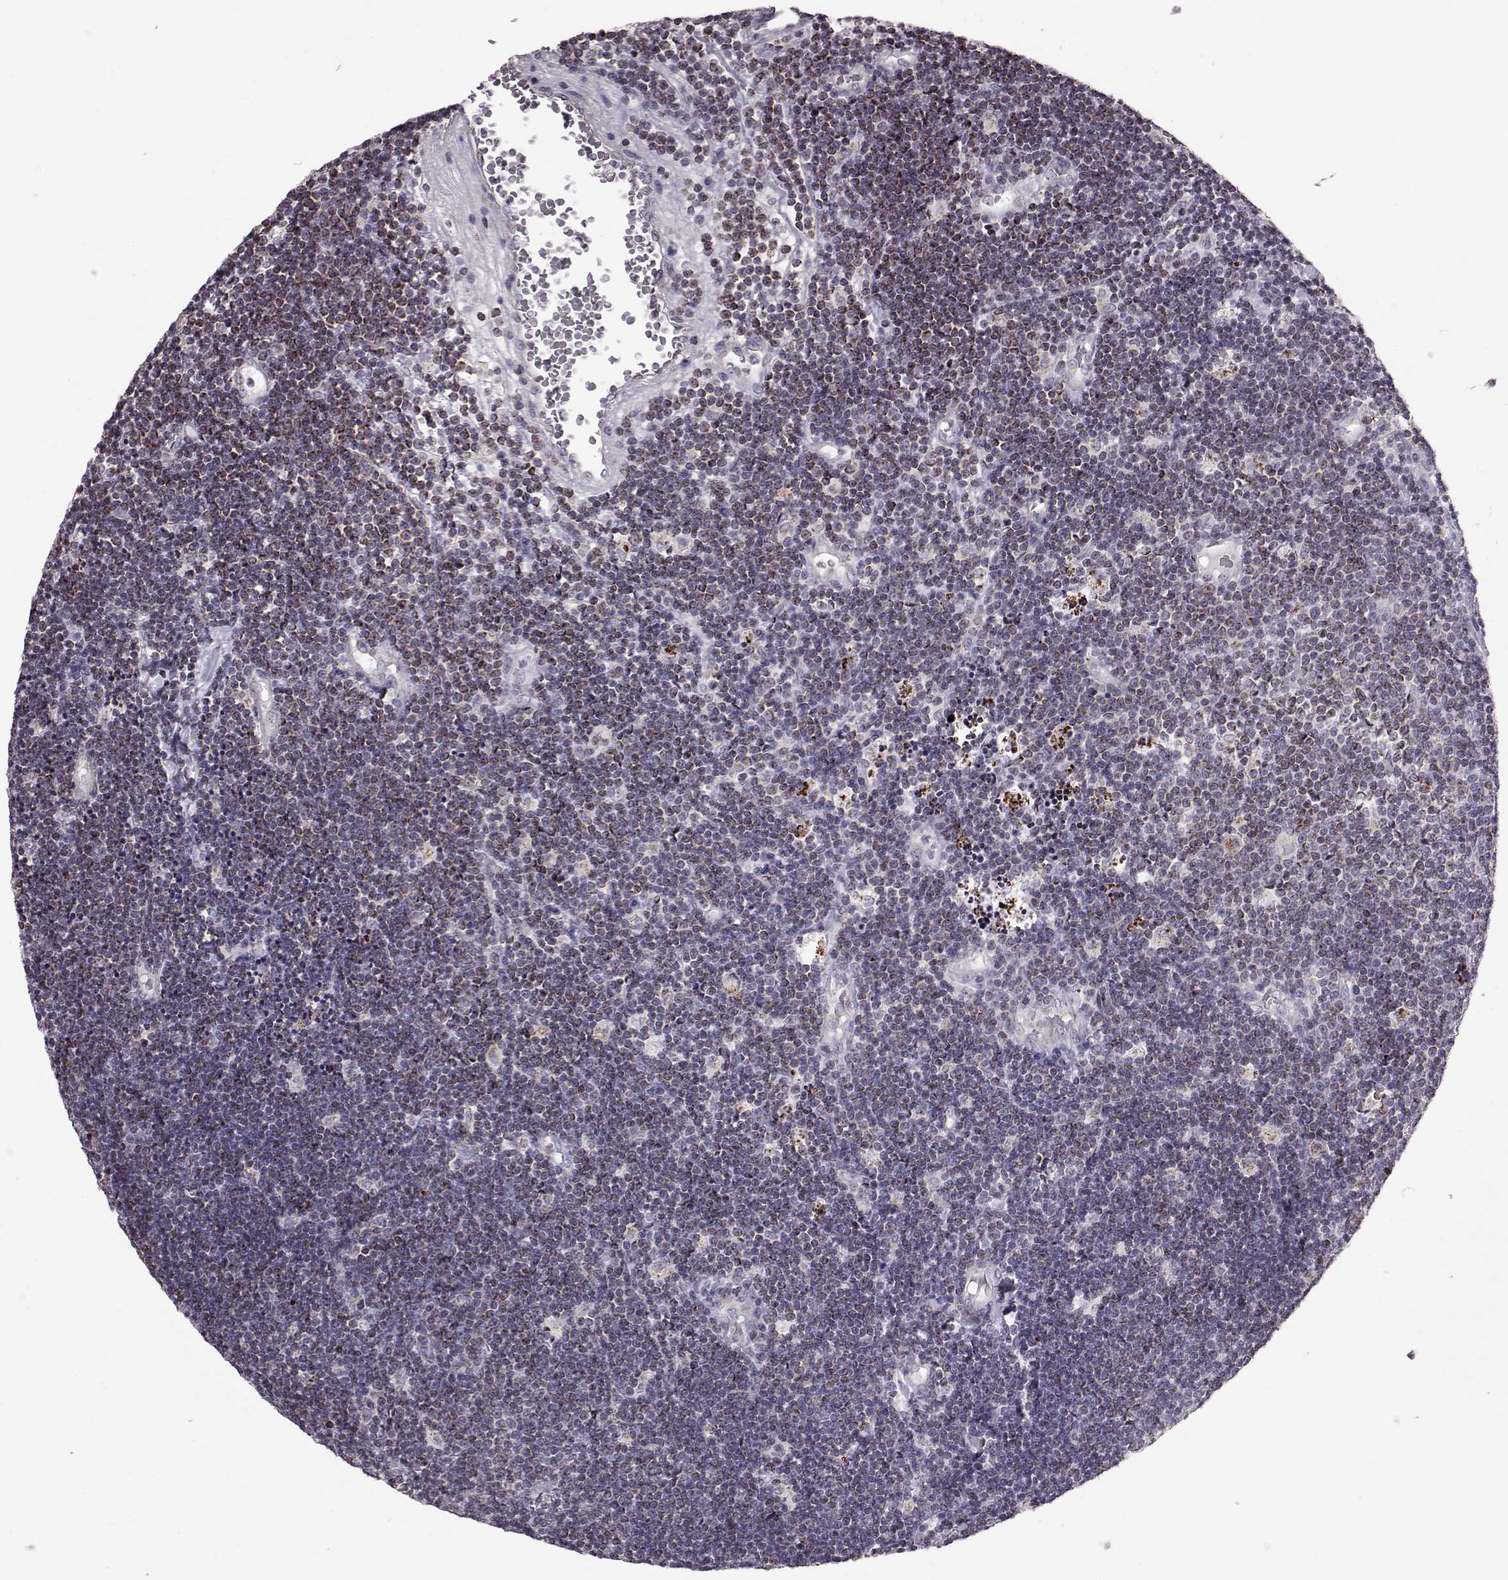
{"staining": {"intensity": "moderate", "quantity": ">75%", "location": "cytoplasmic/membranous"}, "tissue": "lymphoma", "cell_type": "Tumor cells", "image_type": "cancer", "snomed": [{"axis": "morphology", "description": "Malignant lymphoma, non-Hodgkin's type, Low grade"}, {"axis": "topography", "description": "Brain"}], "caption": "Lymphoma stained with a protein marker reveals moderate staining in tumor cells.", "gene": "ATP5MF", "patient": {"sex": "female", "age": 66}}